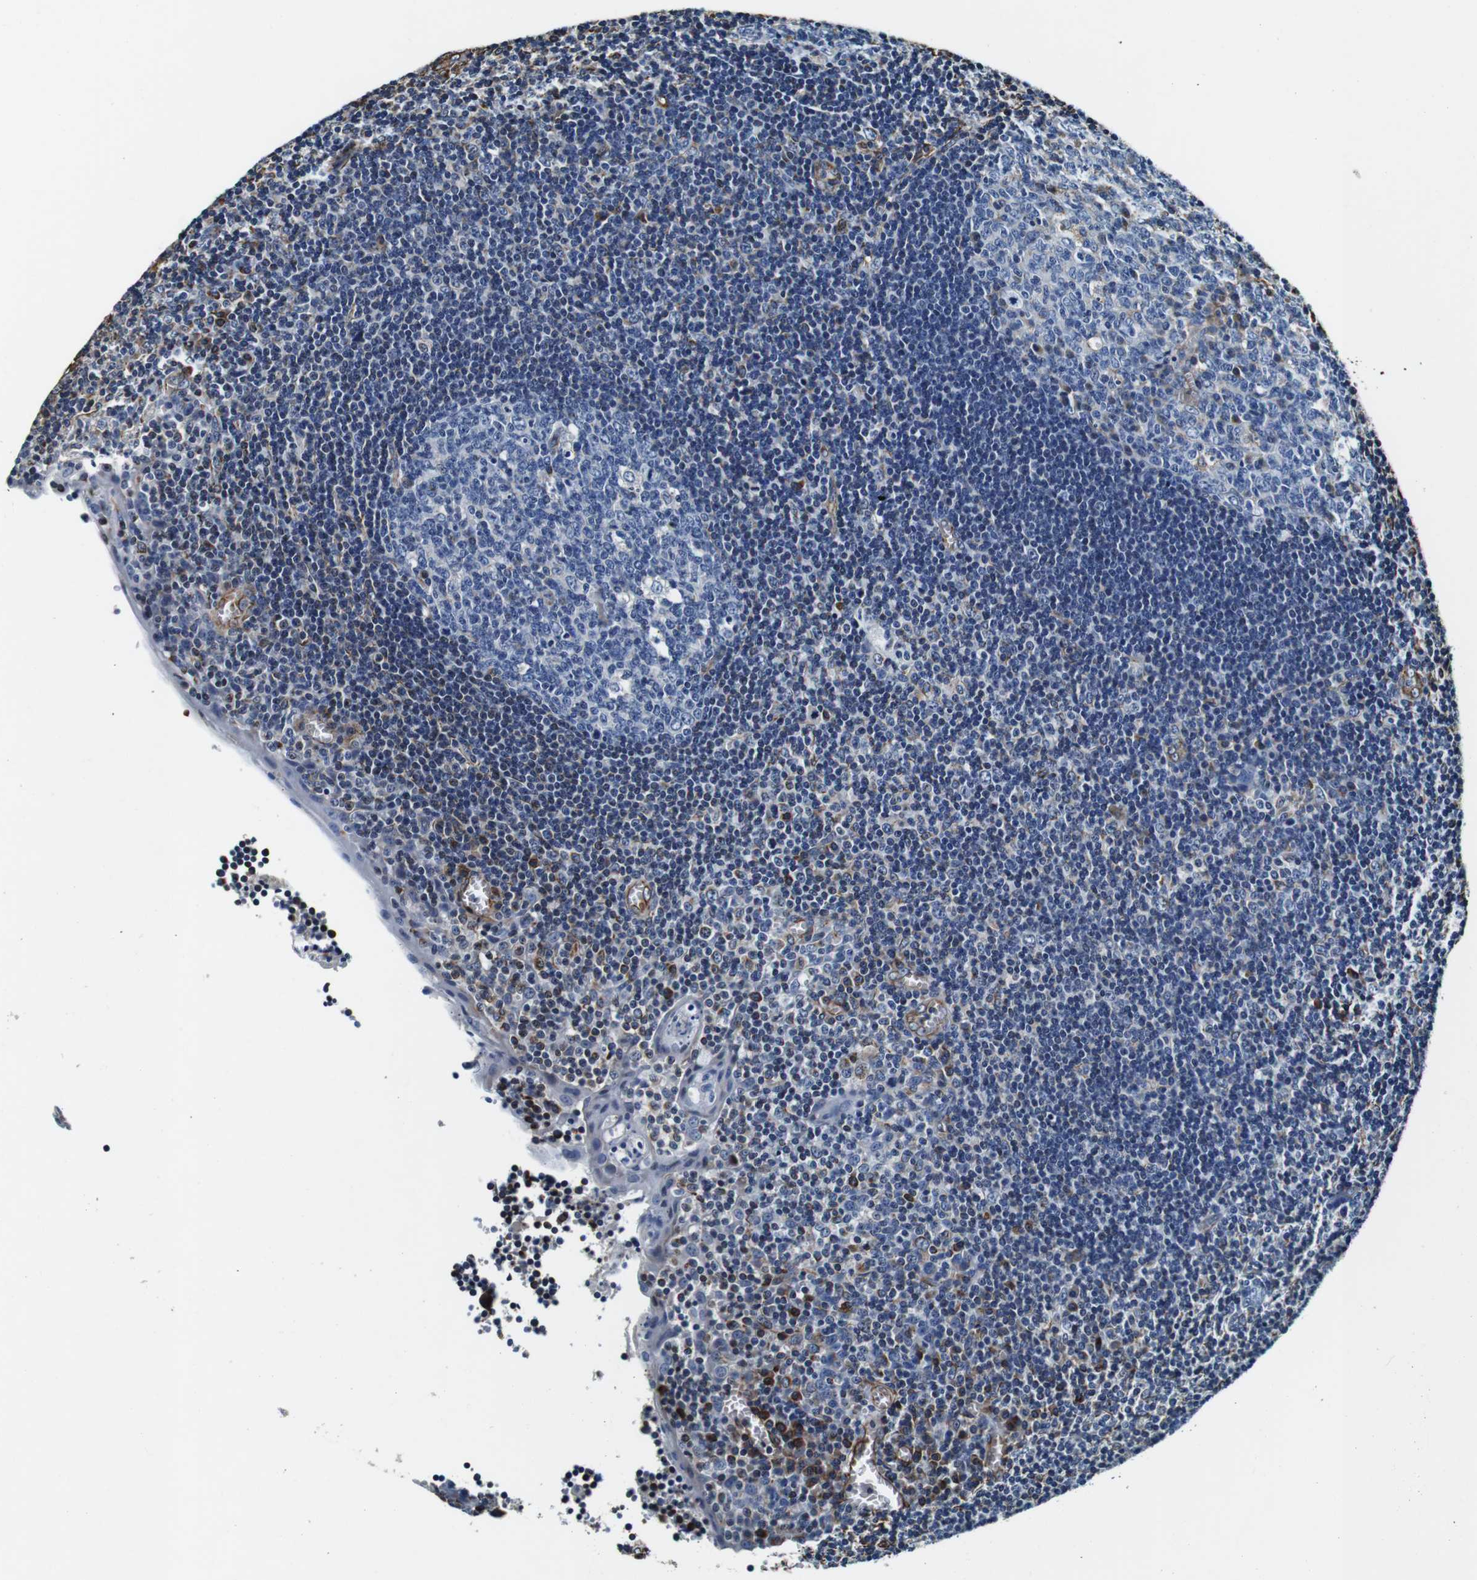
{"staining": {"intensity": "negative", "quantity": "none", "location": "none"}, "tissue": "tonsil", "cell_type": "Germinal center cells", "image_type": "normal", "snomed": [{"axis": "morphology", "description": "Normal tissue, NOS"}, {"axis": "topography", "description": "Tonsil"}], "caption": "Histopathology image shows no significant protein positivity in germinal center cells of normal tonsil.", "gene": "GJE1", "patient": {"sex": "male", "age": 37}}